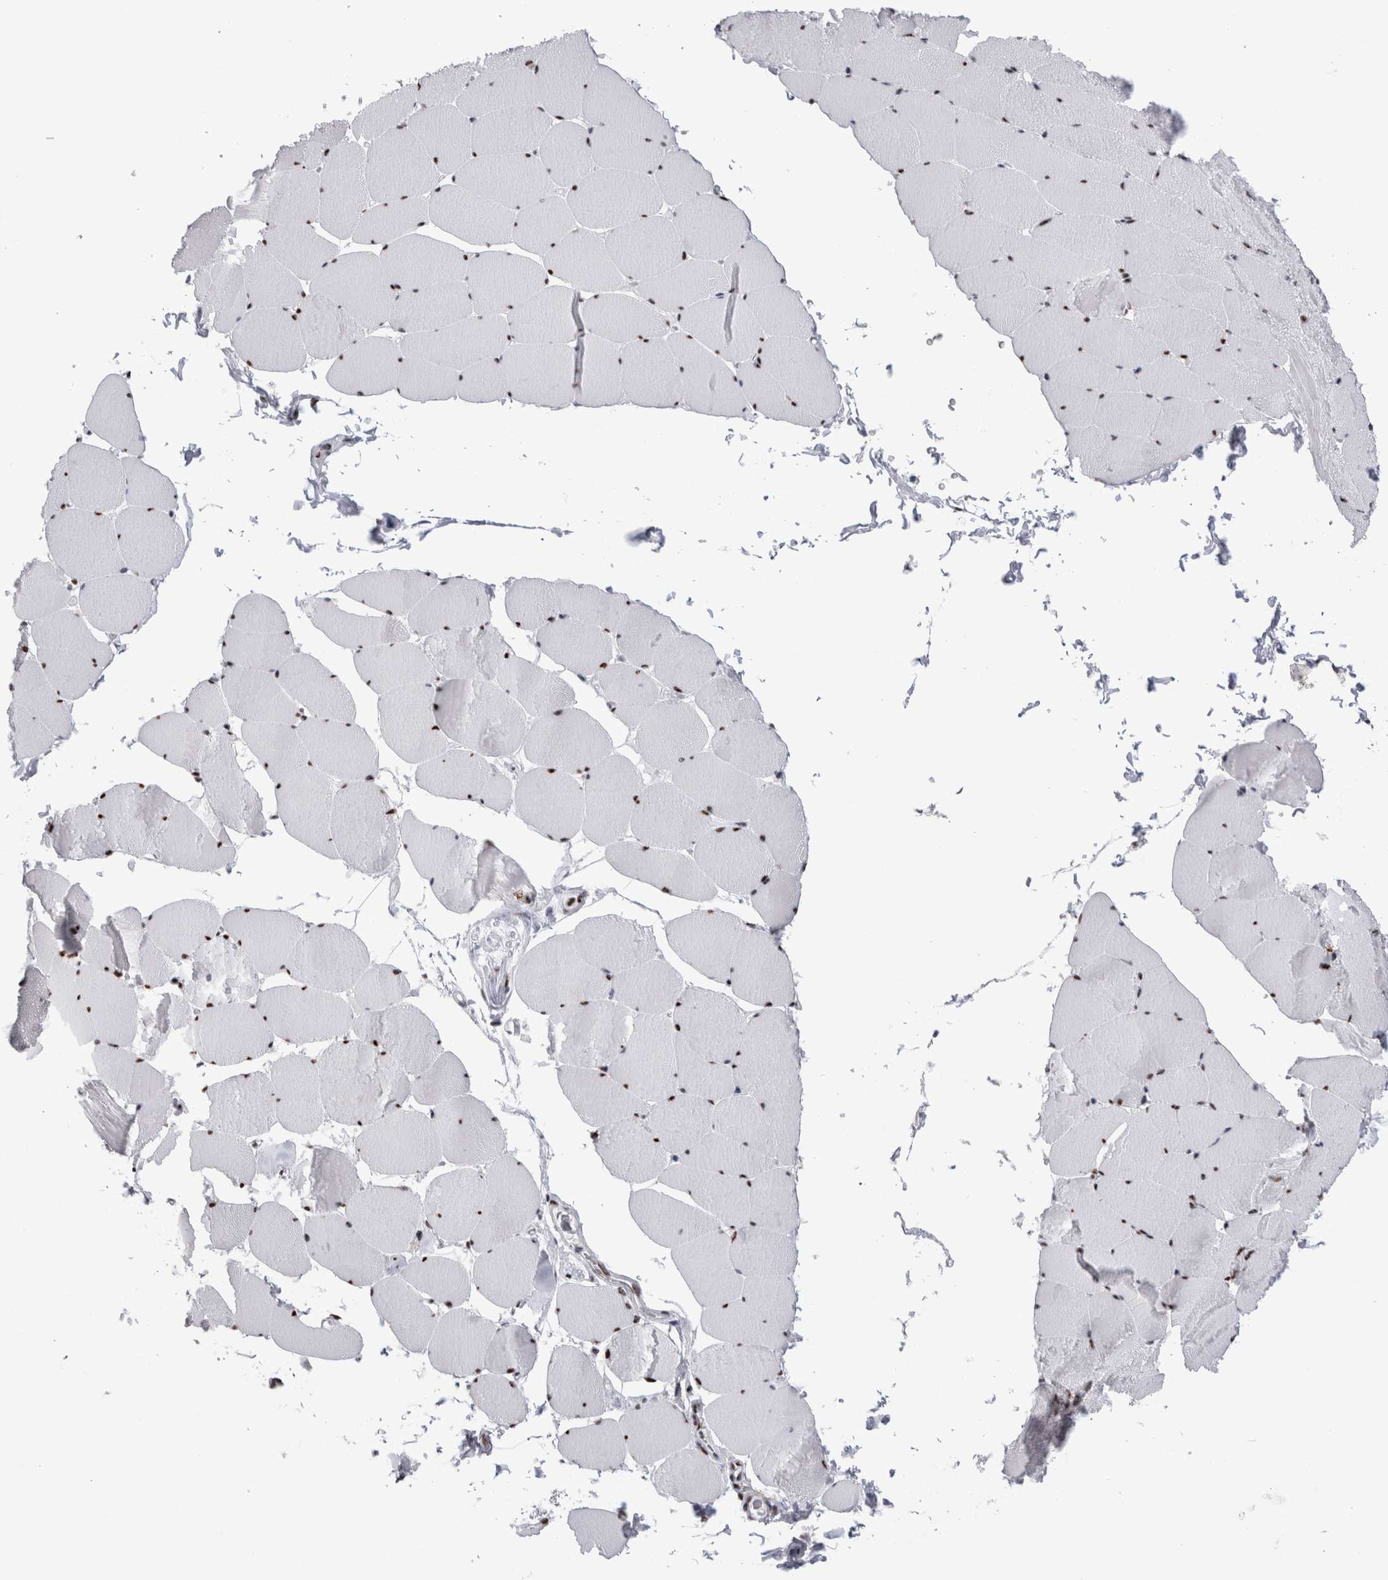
{"staining": {"intensity": "strong", "quantity": ">75%", "location": "nuclear"}, "tissue": "skeletal muscle", "cell_type": "Myocytes", "image_type": "normal", "snomed": [{"axis": "morphology", "description": "Normal tissue, NOS"}, {"axis": "topography", "description": "Skeletal muscle"}], "caption": "A histopathology image showing strong nuclear staining in about >75% of myocytes in normal skeletal muscle, as visualized by brown immunohistochemical staining.", "gene": "RBM6", "patient": {"sex": "male", "age": 62}}